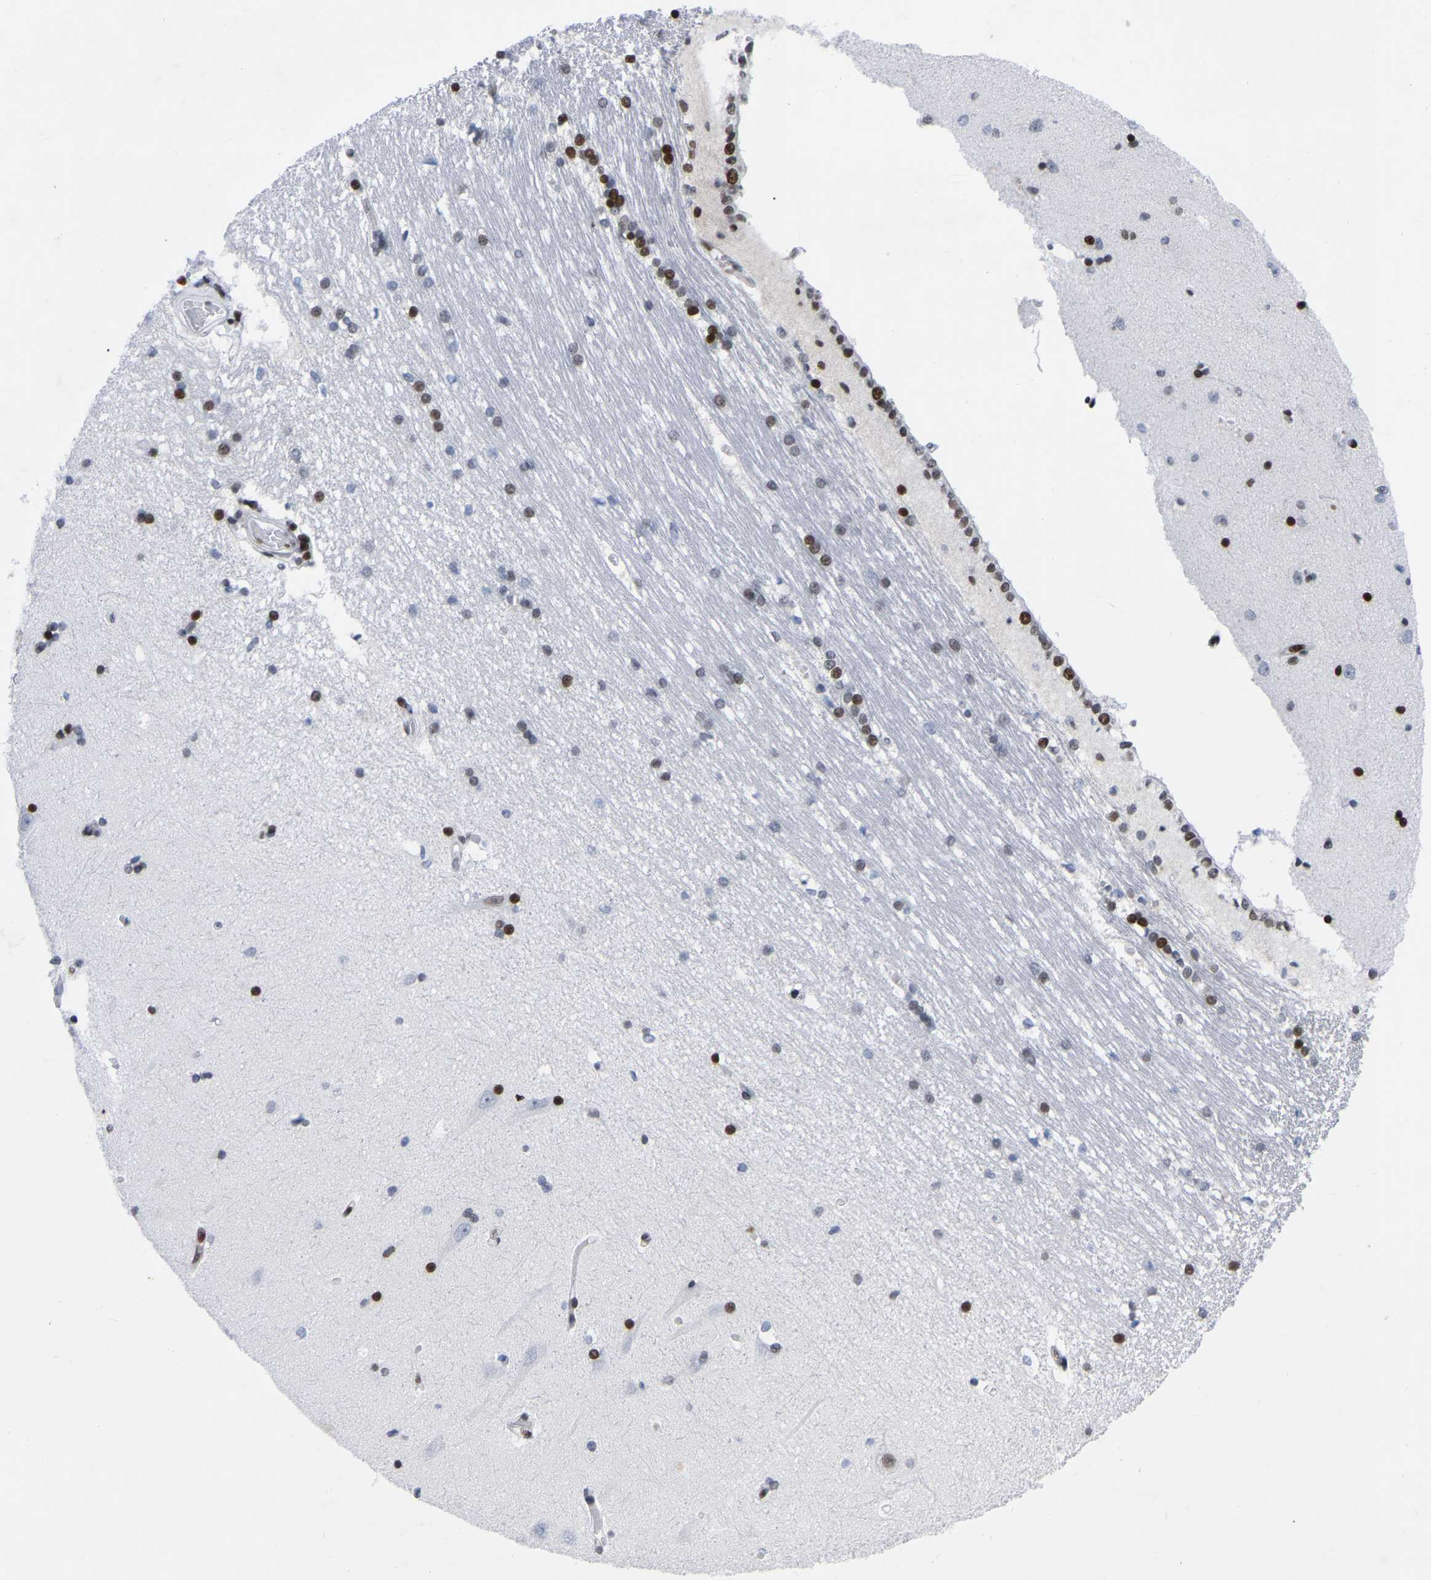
{"staining": {"intensity": "moderate", "quantity": ">75%", "location": "nuclear"}, "tissue": "hippocampus", "cell_type": "Glial cells", "image_type": "normal", "snomed": [{"axis": "morphology", "description": "Normal tissue, NOS"}, {"axis": "topography", "description": "Hippocampus"}], "caption": "IHC histopathology image of normal human hippocampus stained for a protein (brown), which exhibits medium levels of moderate nuclear staining in about >75% of glial cells.", "gene": "PRCC", "patient": {"sex": "male", "age": 45}}